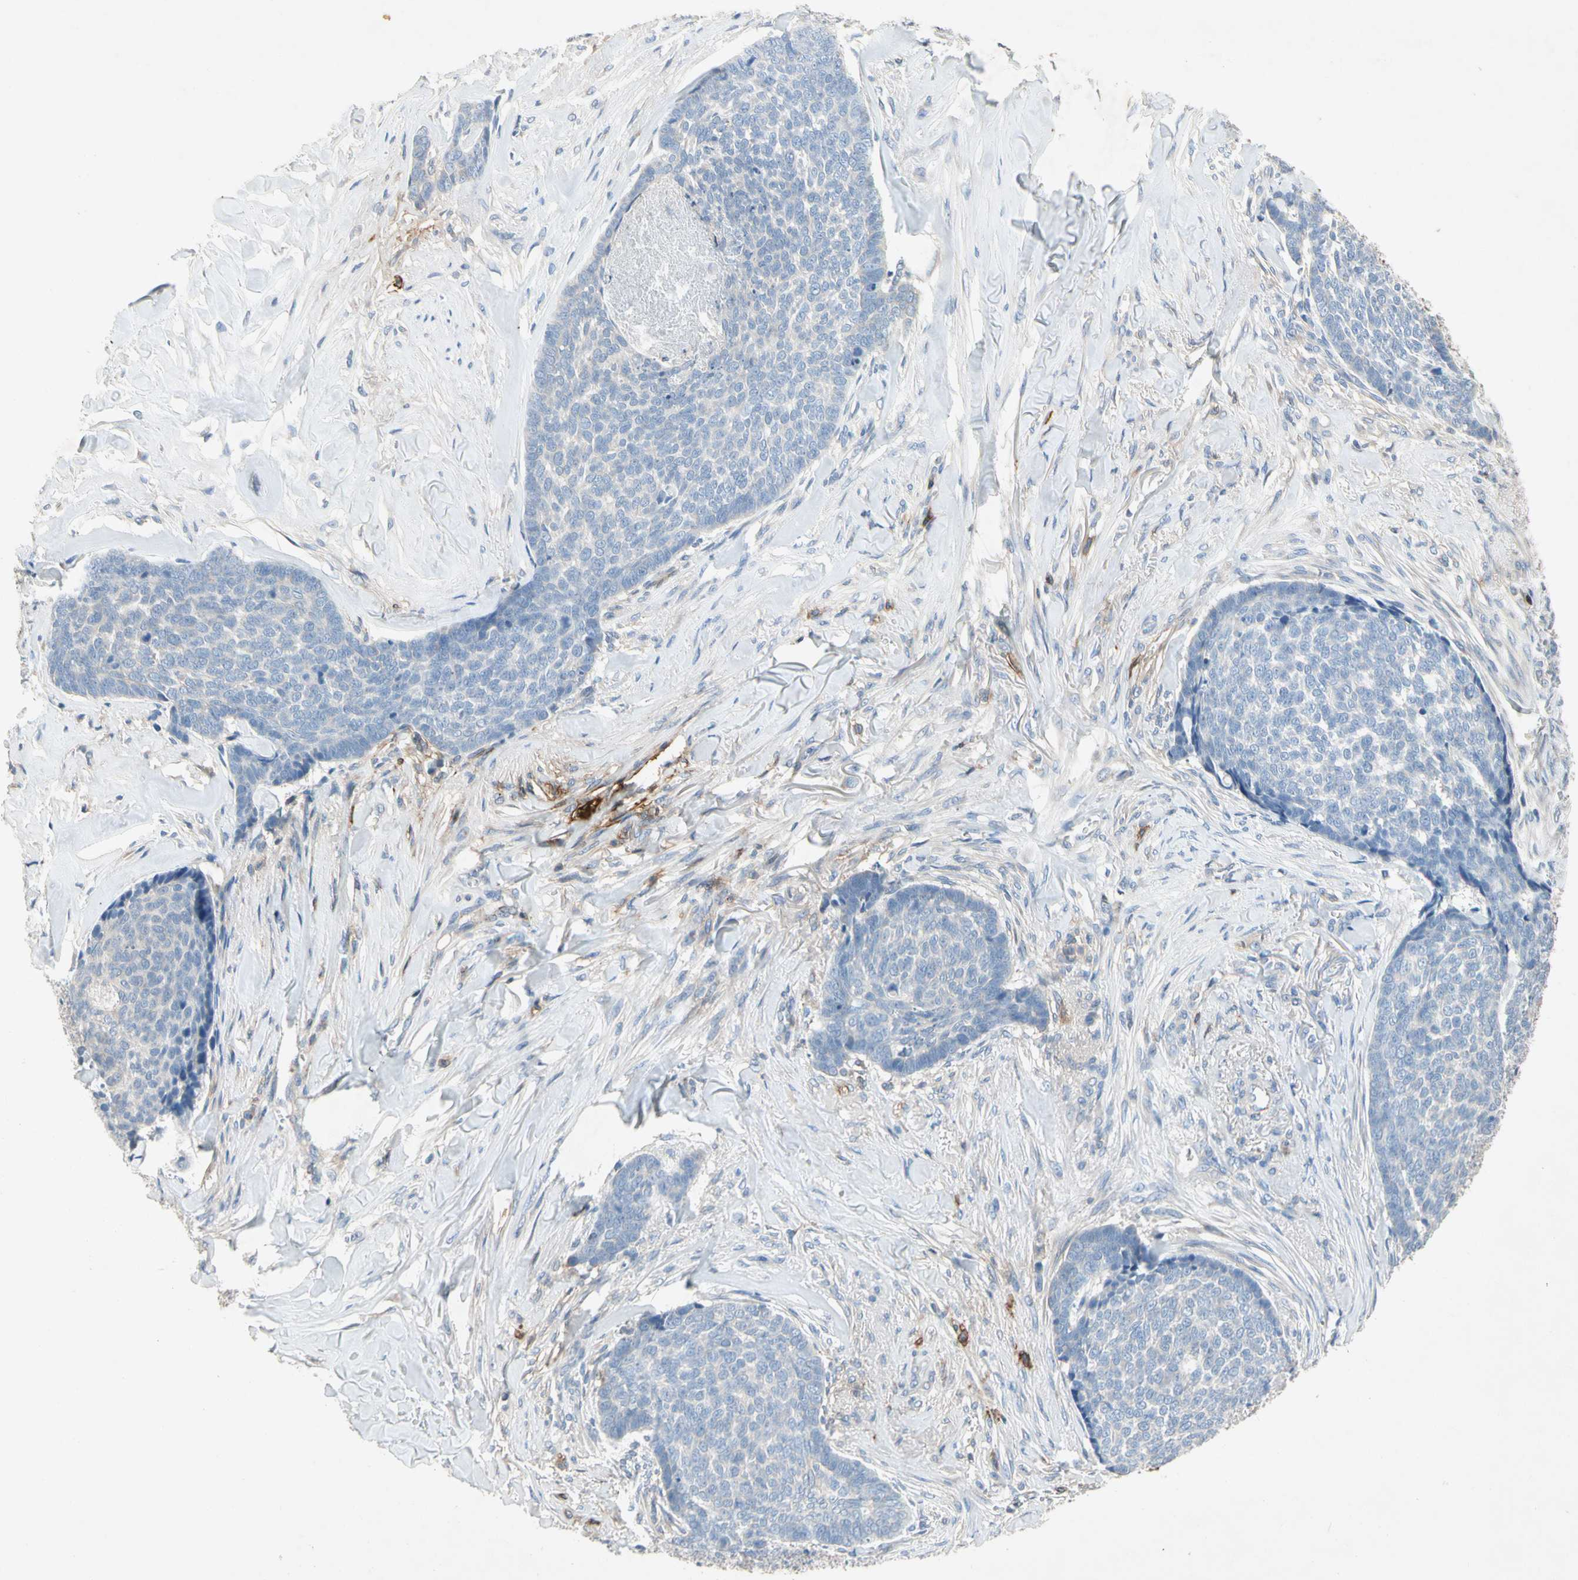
{"staining": {"intensity": "negative", "quantity": "none", "location": "none"}, "tissue": "skin cancer", "cell_type": "Tumor cells", "image_type": "cancer", "snomed": [{"axis": "morphology", "description": "Basal cell carcinoma"}, {"axis": "topography", "description": "Skin"}], "caption": "Human skin cancer (basal cell carcinoma) stained for a protein using immunohistochemistry demonstrates no expression in tumor cells.", "gene": "NDFIP2", "patient": {"sex": "male", "age": 84}}